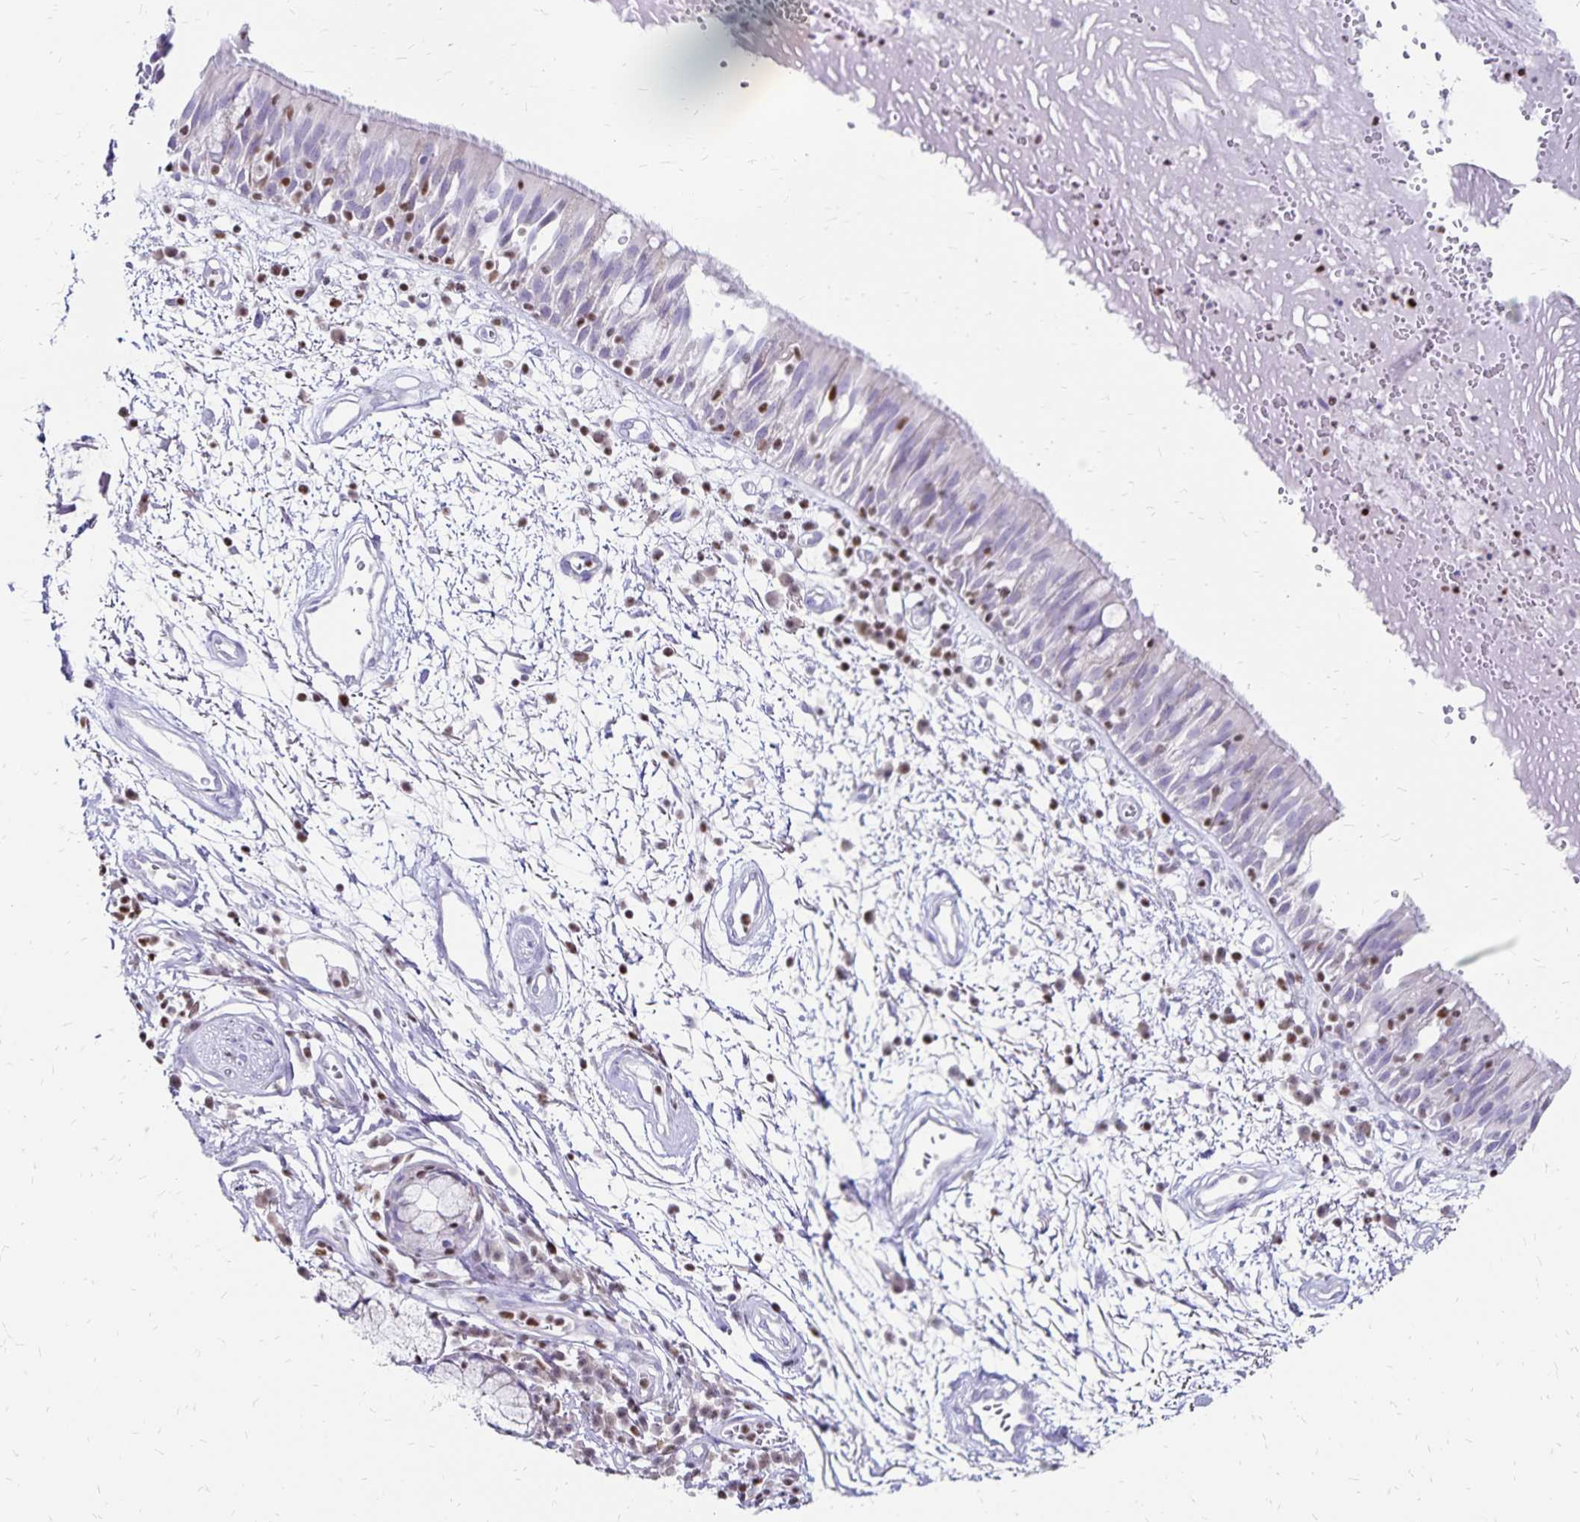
{"staining": {"intensity": "negative", "quantity": "none", "location": "none"}, "tissue": "bronchus", "cell_type": "Respiratory epithelial cells", "image_type": "normal", "snomed": [{"axis": "morphology", "description": "Normal tissue, NOS"}, {"axis": "morphology", "description": "Squamous cell carcinoma, NOS"}, {"axis": "topography", "description": "Cartilage tissue"}, {"axis": "topography", "description": "Bronchus"}, {"axis": "topography", "description": "Lung"}], "caption": "The photomicrograph shows no significant positivity in respiratory epithelial cells of bronchus.", "gene": "IKZF1", "patient": {"sex": "male", "age": 66}}